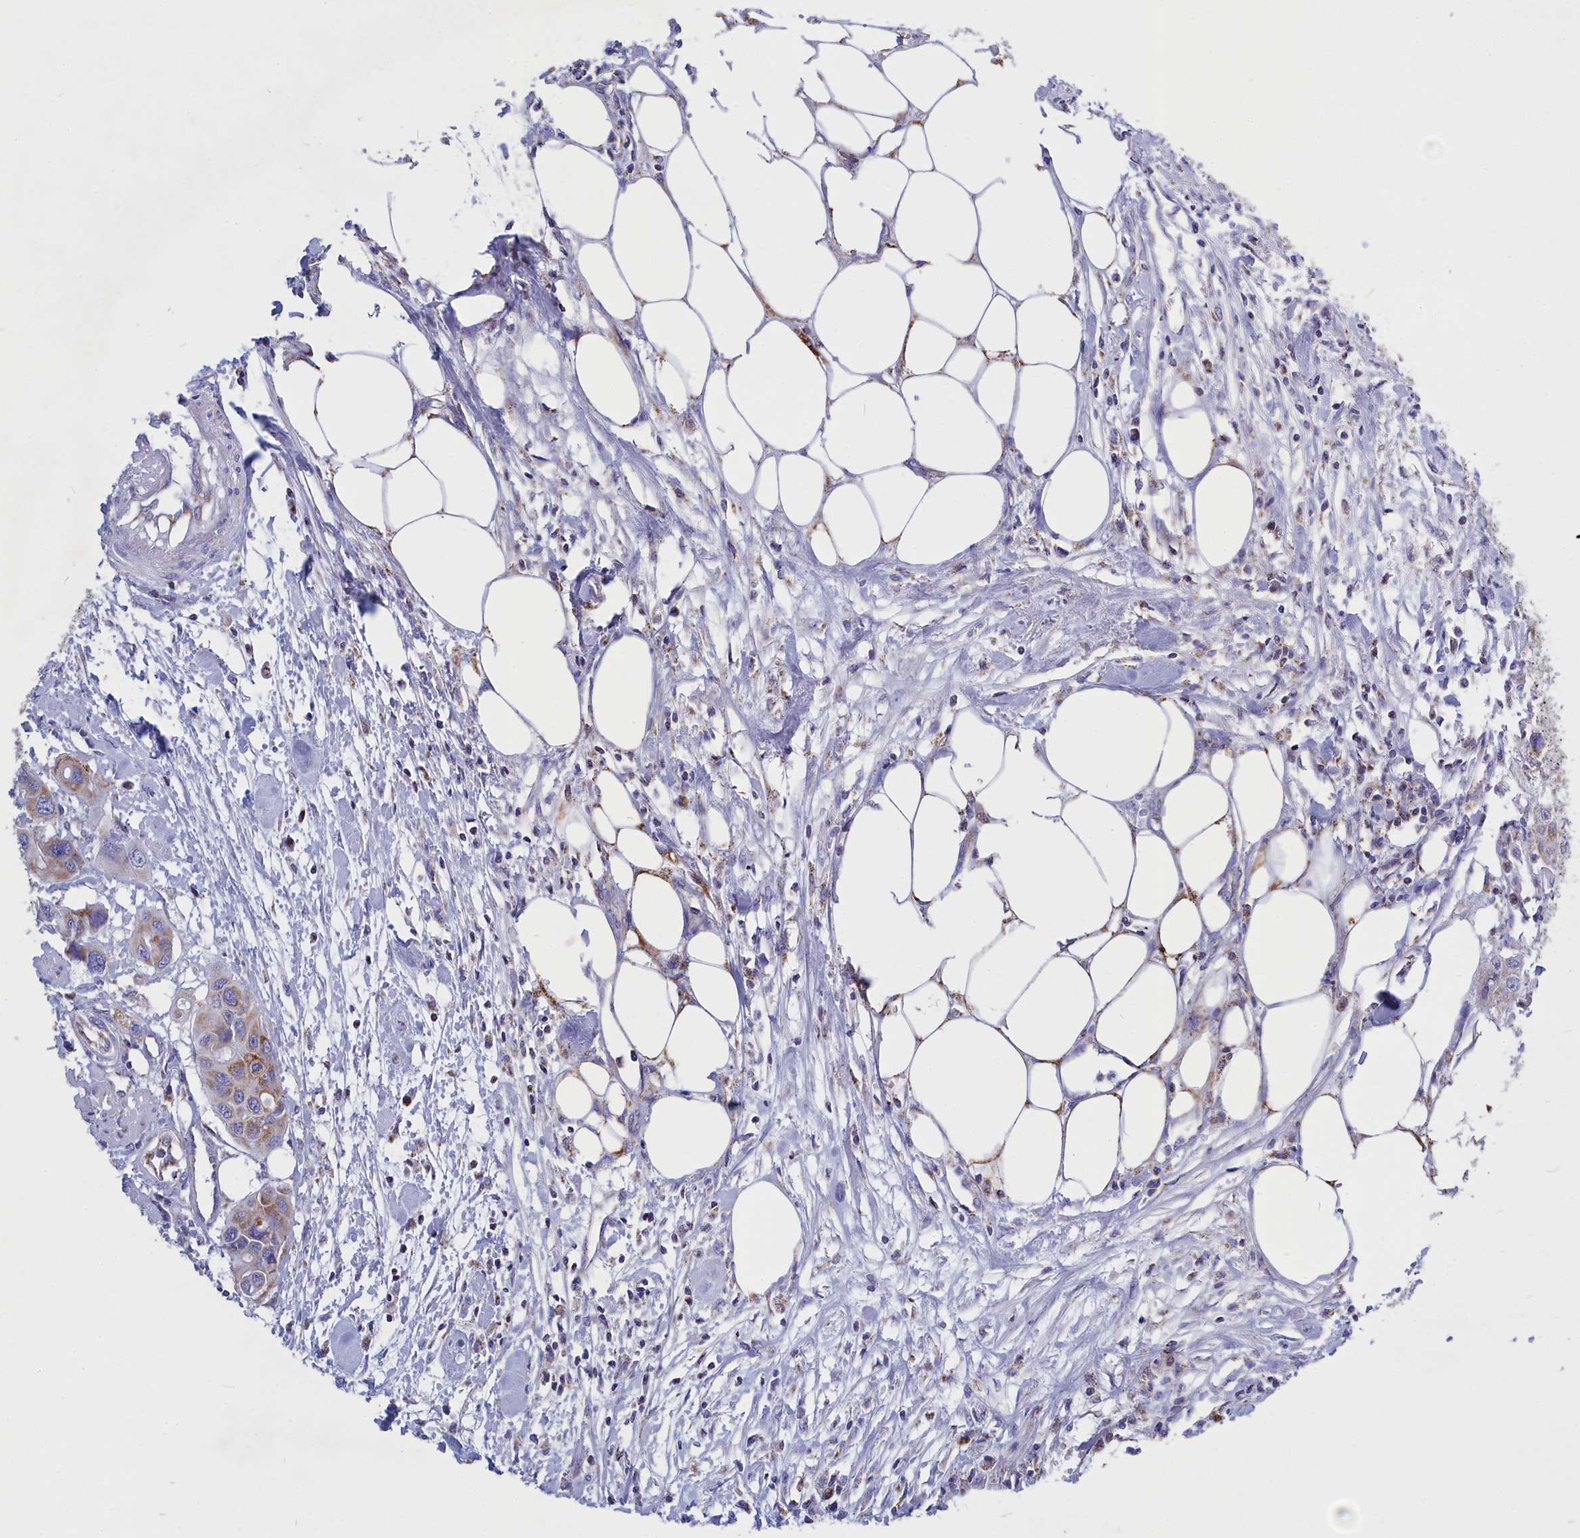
{"staining": {"intensity": "moderate", "quantity": ">75%", "location": "cytoplasmic/membranous"}, "tissue": "colorectal cancer", "cell_type": "Tumor cells", "image_type": "cancer", "snomed": [{"axis": "morphology", "description": "Adenocarcinoma, NOS"}, {"axis": "topography", "description": "Colon"}], "caption": "This is an image of immunohistochemistry staining of colorectal adenocarcinoma, which shows moderate positivity in the cytoplasmic/membranous of tumor cells.", "gene": "CCRL2", "patient": {"sex": "male", "age": 77}}